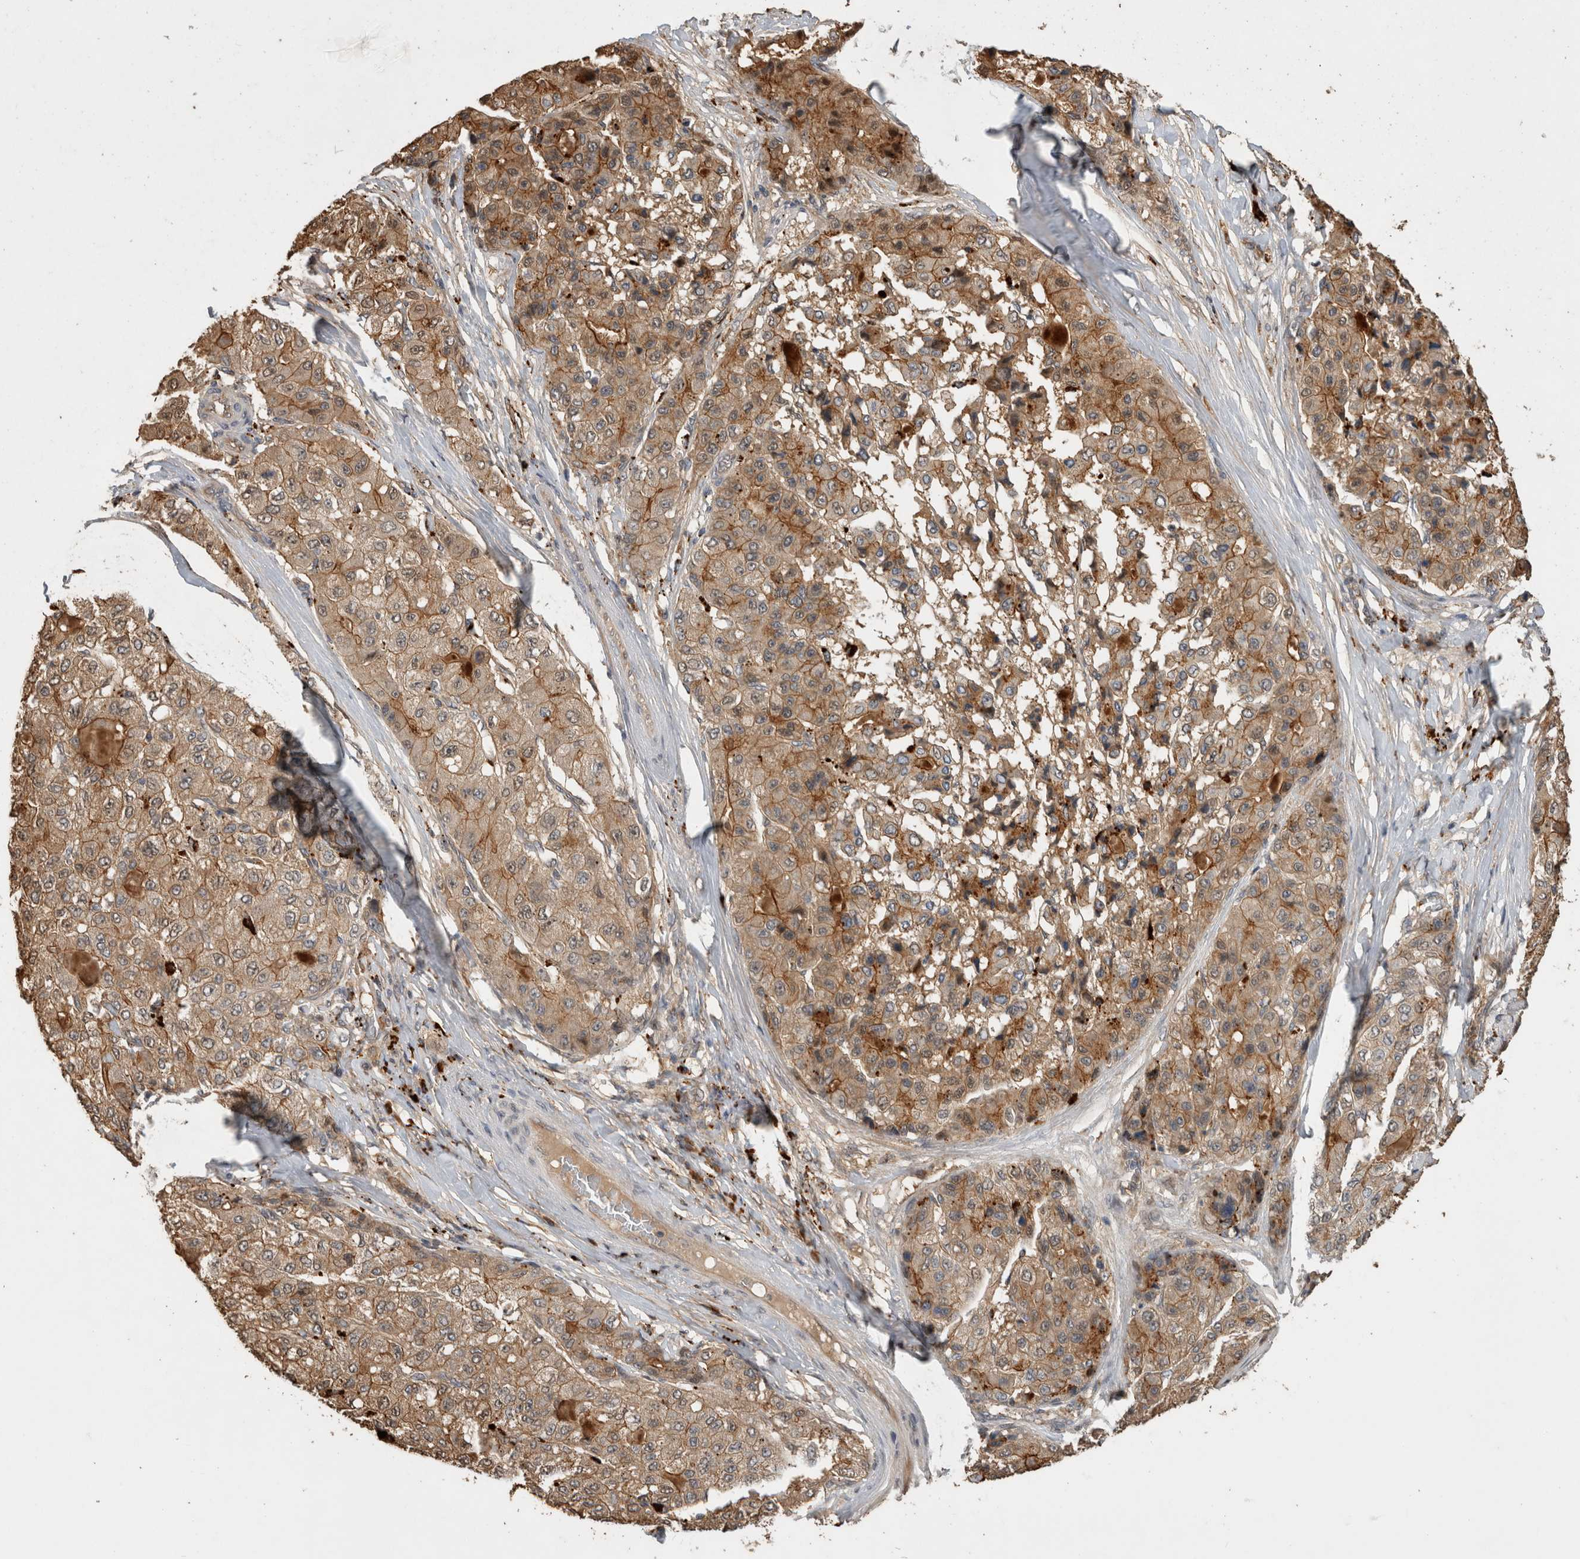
{"staining": {"intensity": "moderate", "quantity": ">75%", "location": "cytoplasmic/membranous"}, "tissue": "liver cancer", "cell_type": "Tumor cells", "image_type": "cancer", "snomed": [{"axis": "morphology", "description": "Carcinoma, Hepatocellular, NOS"}, {"axis": "topography", "description": "Liver"}], "caption": "DAB (3,3'-diaminobenzidine) immunohistochemical staining of liver cancer reveals moderate cytoplasmic/membranous protein expression in approximately >75% of tumor cells.", "gene": "RHPN1", "patient": {"sex": "male", "age": 80}}